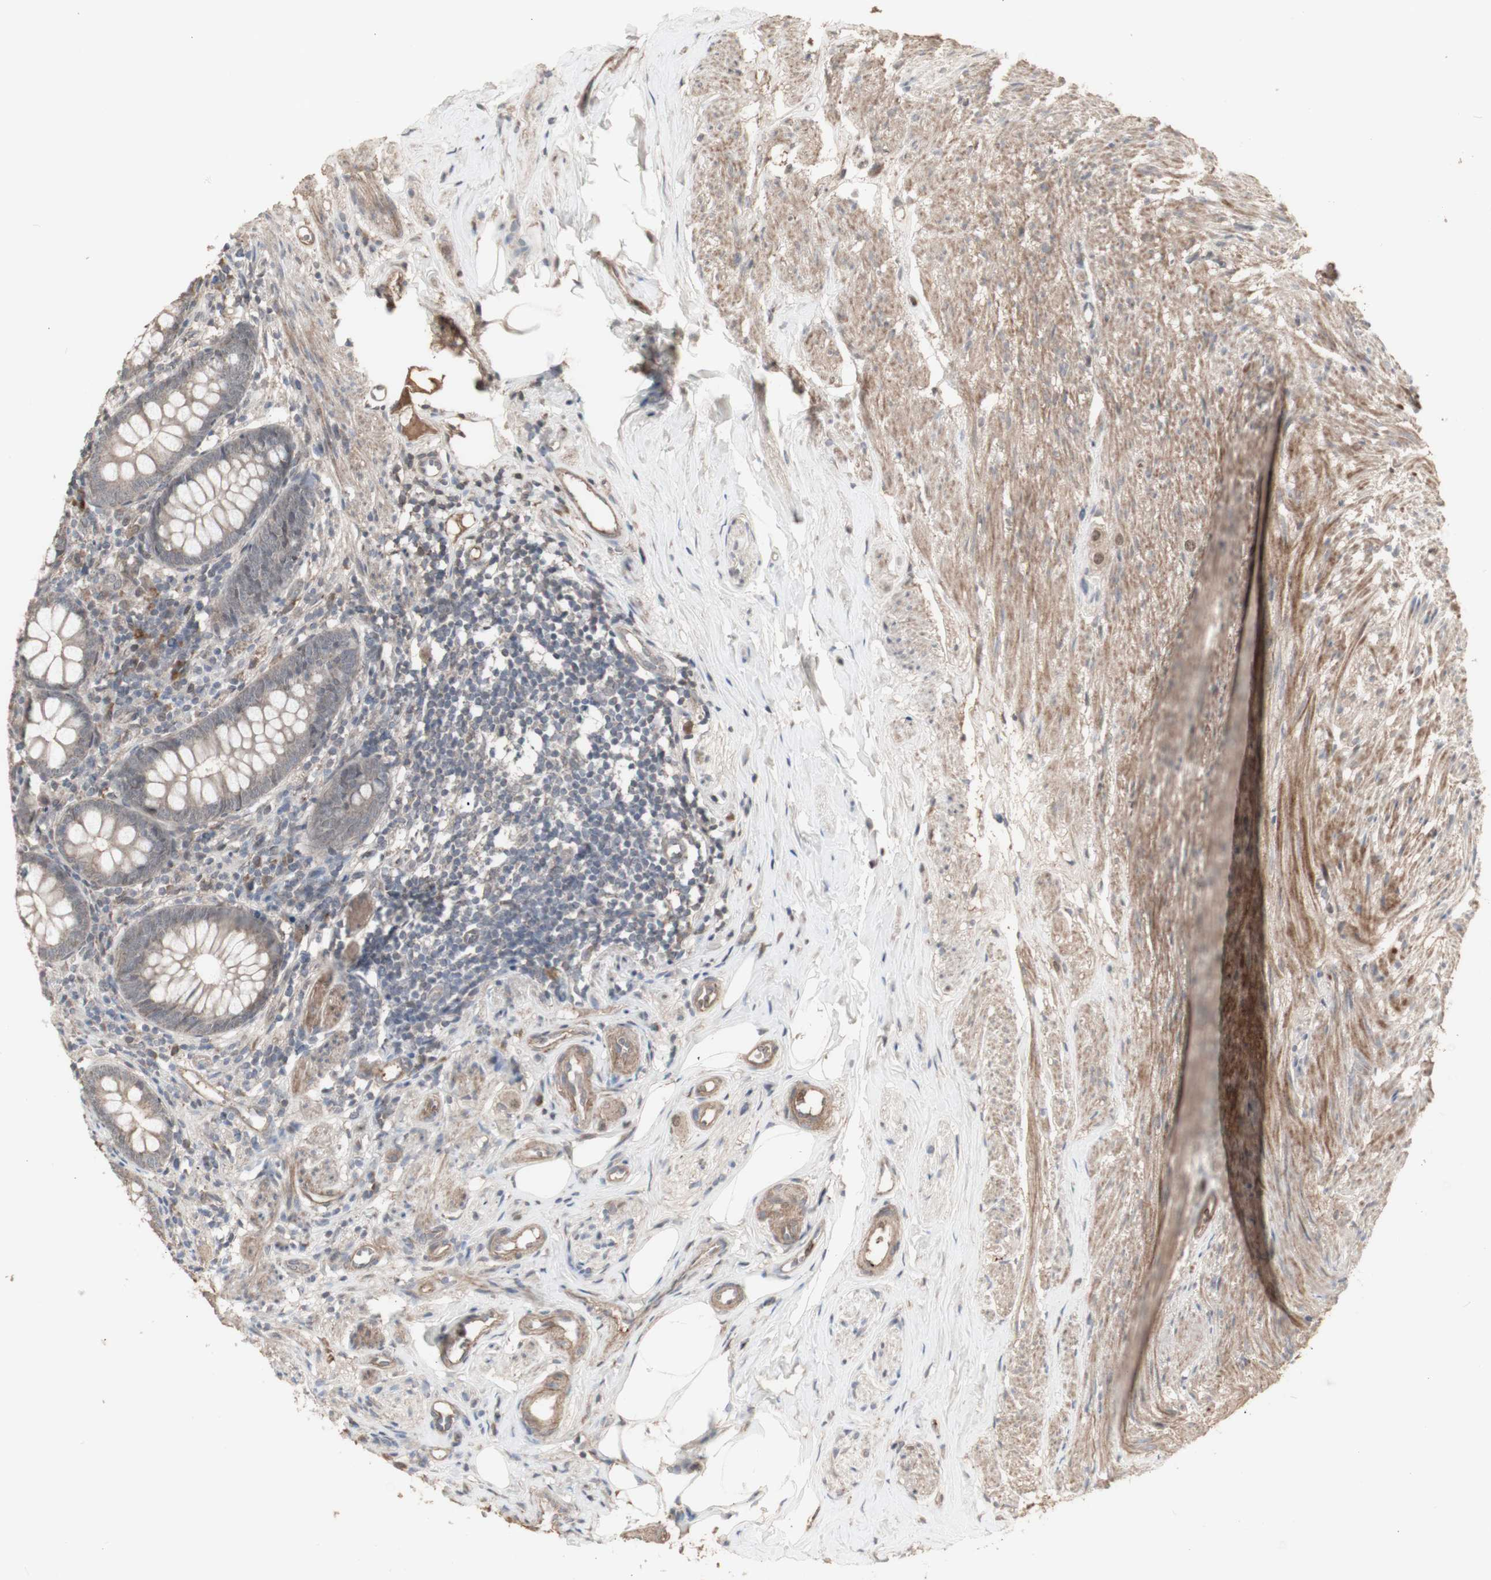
{"staining": {"intensity": "moderate", "quantity": "25%-75%", "location": "cytoplasmic/membranous"}, "tissue": "appendix", "cell_type": "Glandular cells", "image_type": "normal", "snomed": [{"axis": "morphology", "description": "Normal tissue, NOS"}, {"axis": "topography", "description": "Appendix"}], "caption": "Appendix stained with a protein marker demonstrates moderate staining in glandular cells.", "gene": "ALOX12", "patient": {"sex": "female", "age": 77}}